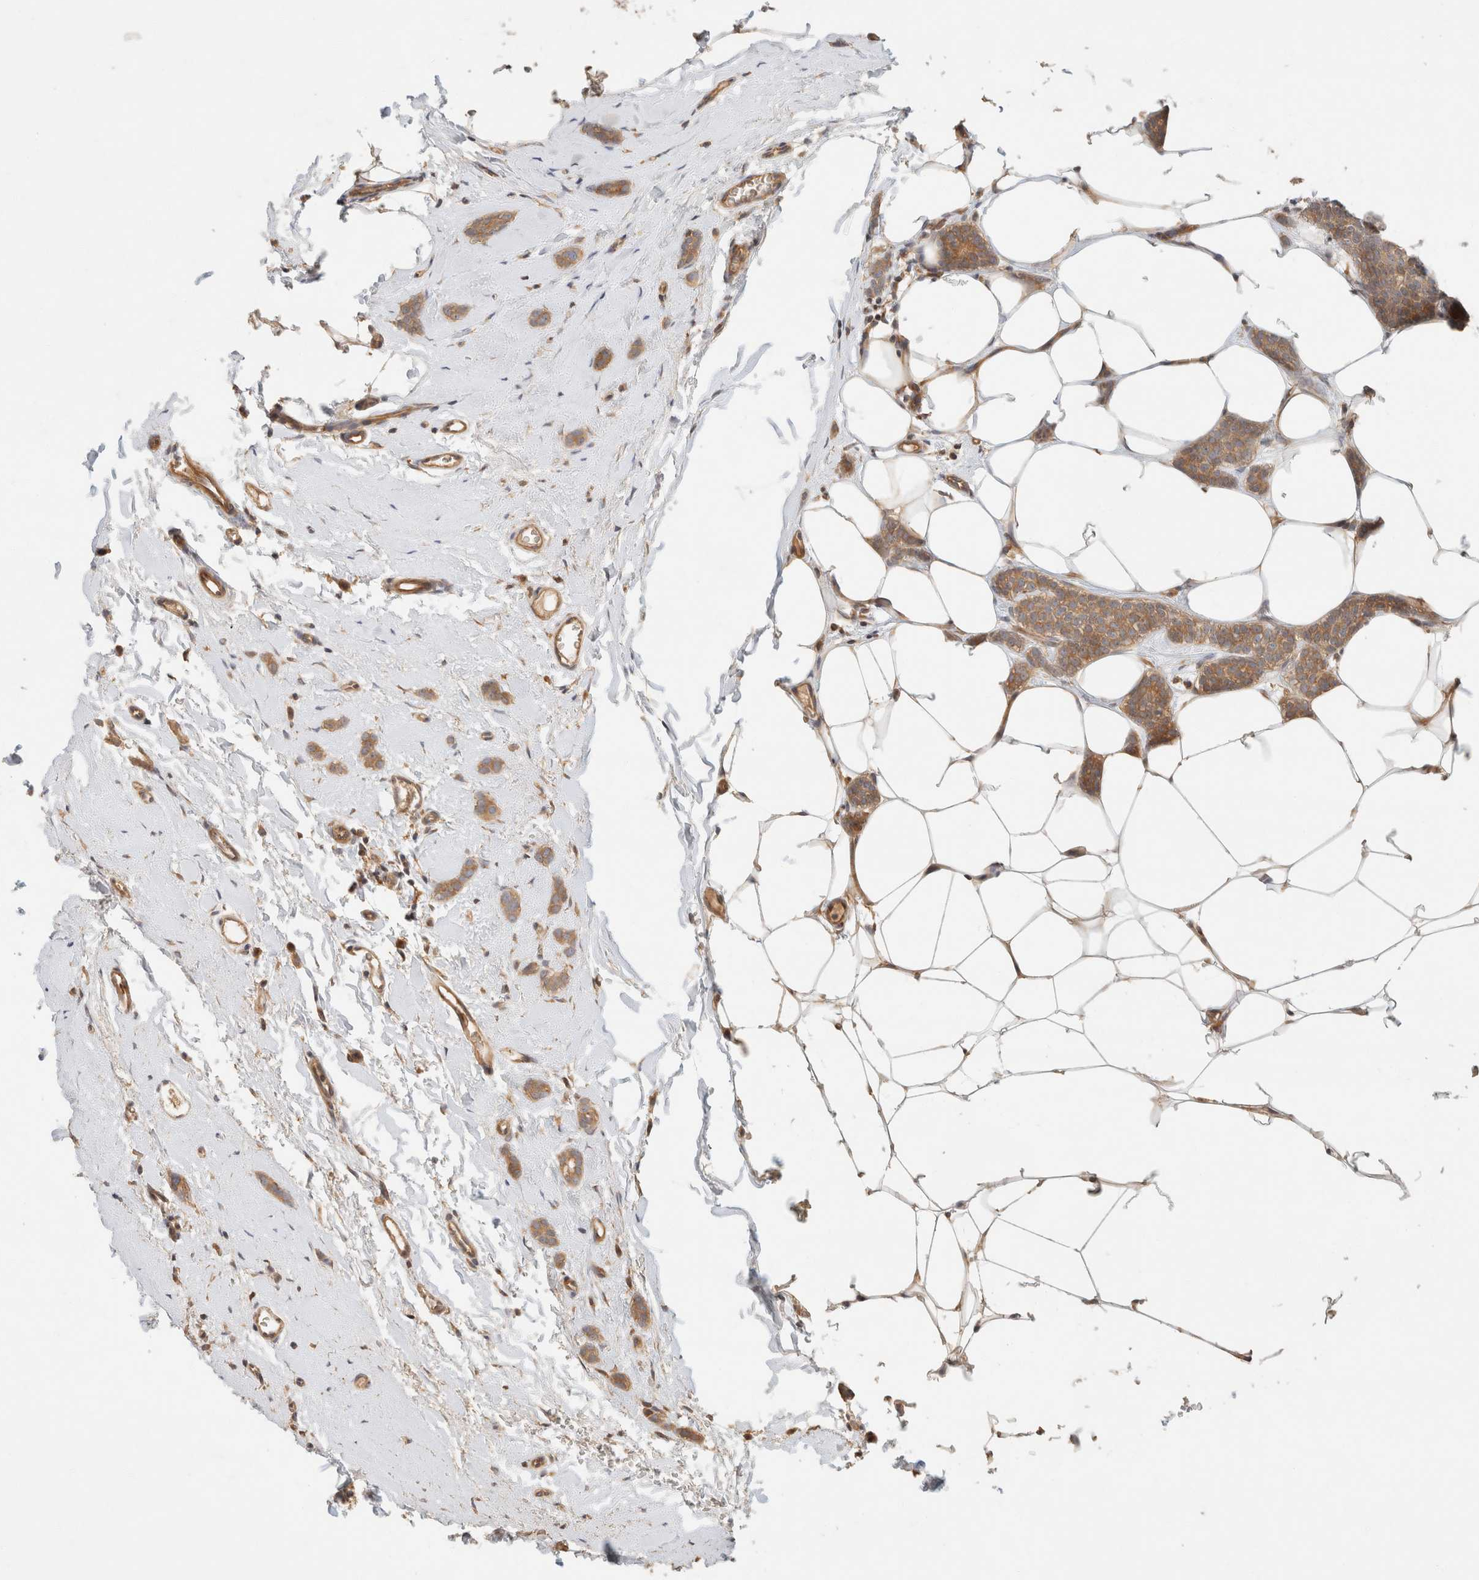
{"staining": {"intensity": "moderate", "quantity": ">75%", "location": "cytoplasmic/membranous"}, "tissue": "breast cancer", "cell_type": "Tumor cells", "image_type": "cancer", "snomed": [{"axis": "morphology", "description": "Lobular carcinoma"}, {"axis": "topography", "description": "Skin"}, {"axis": "topography", "description": "Breast"}], "caption": "Breast lobular carcinoma stained with a protein marker exhibits moderate staining in tumor cells.", "gene": "TACC1", "patient": {"sex": "female", "age": 46}}